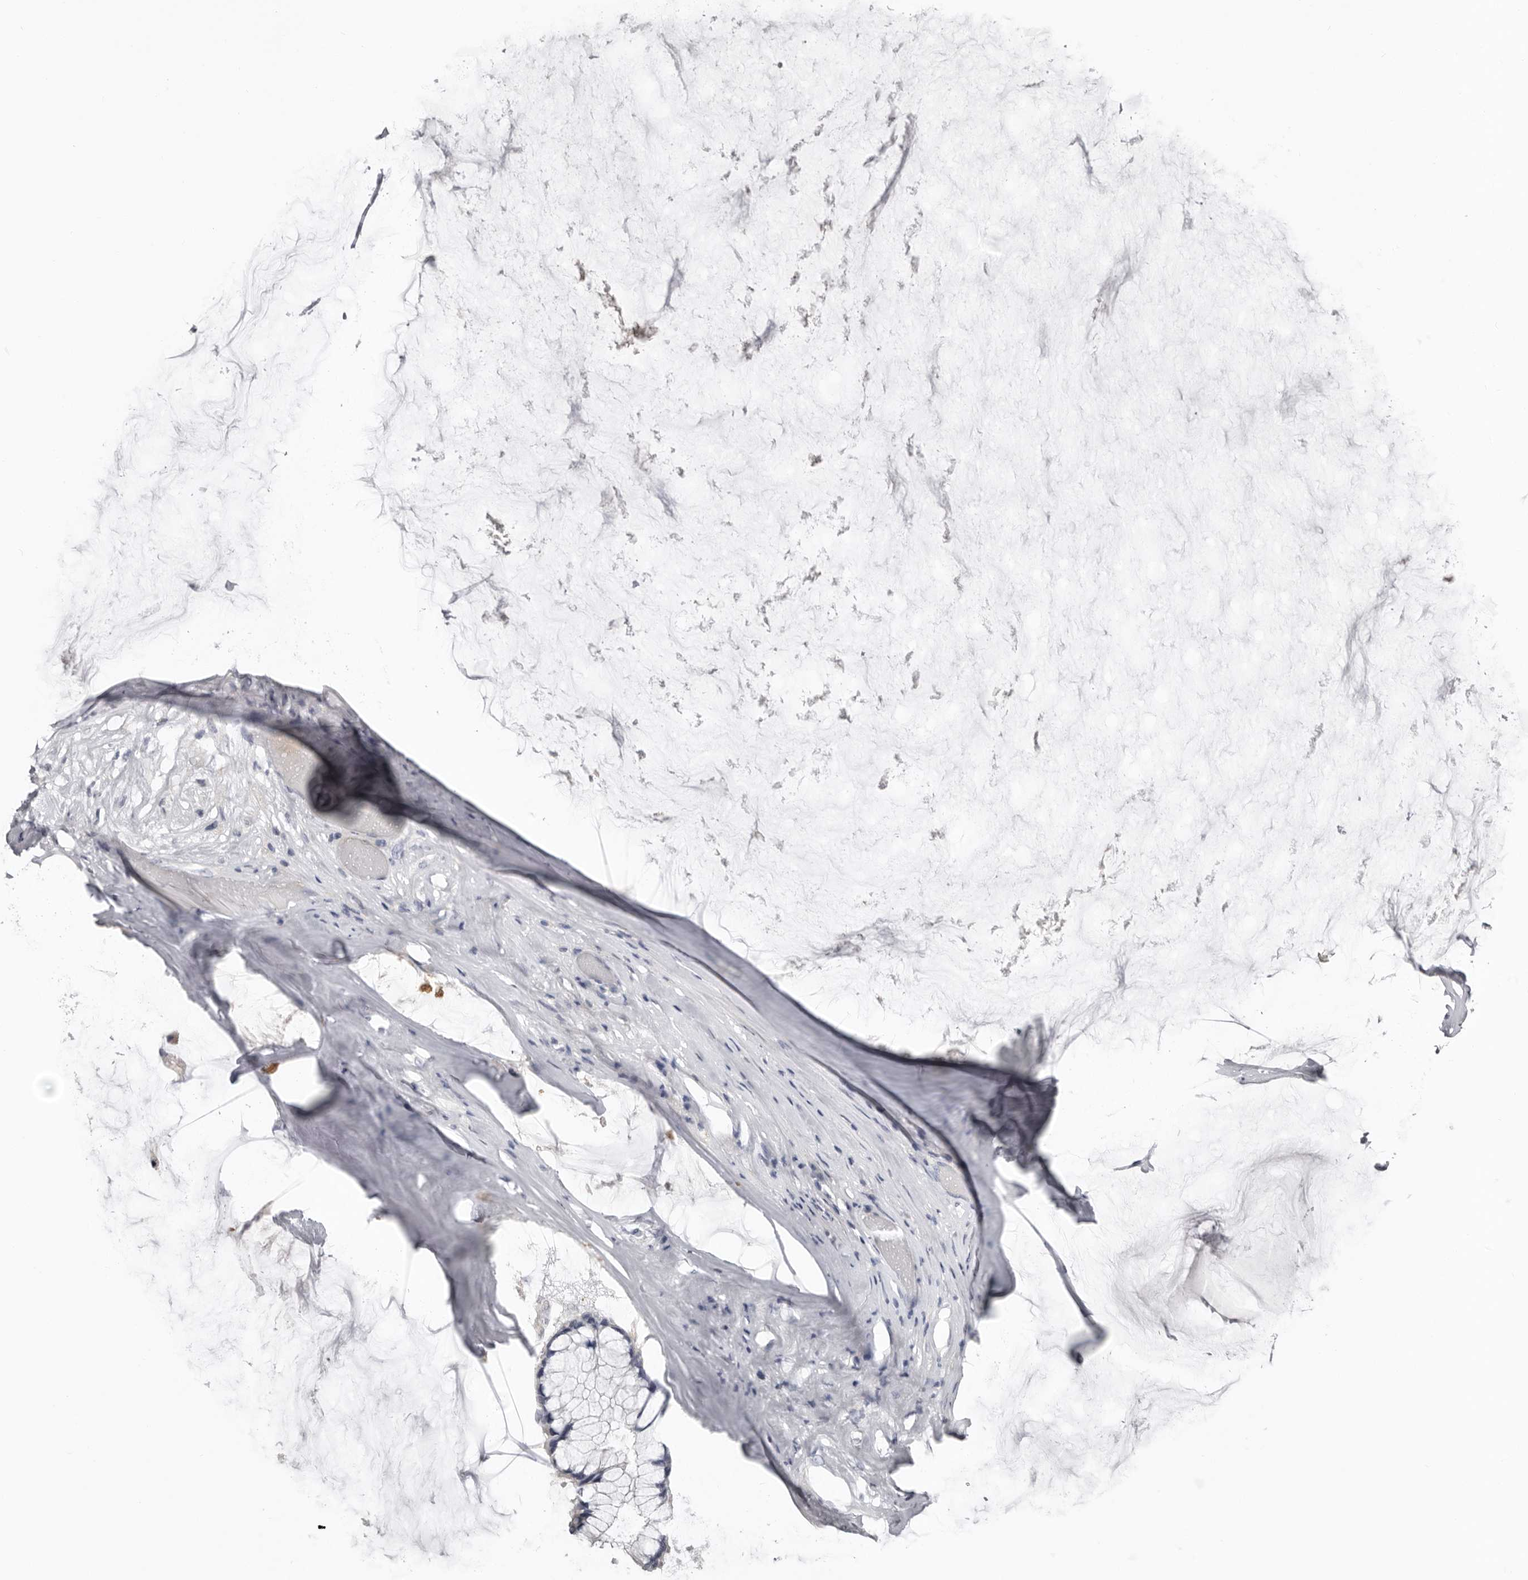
{"staining": {"intensity": "negative", "quantity": "none", "location": "none"}, "tissue": "ovarian cancer", "cell_type": "Tumor cells", "image_type": "cancer", "snomed": [{"axis": "morphology", "description": "Cystadenocarcinoma, mucinous, NOS"}, {"axis": "topography", "description": "Ovary"}], "caption": "Immunohistochemistry image of human mucinous cystadenocarcinoma (ovarian) stained for a protein (brown), which exhibits no positivity in tumor cells.", "gene": "FABP7", "patient": {"sex": "female", "age": 39}}